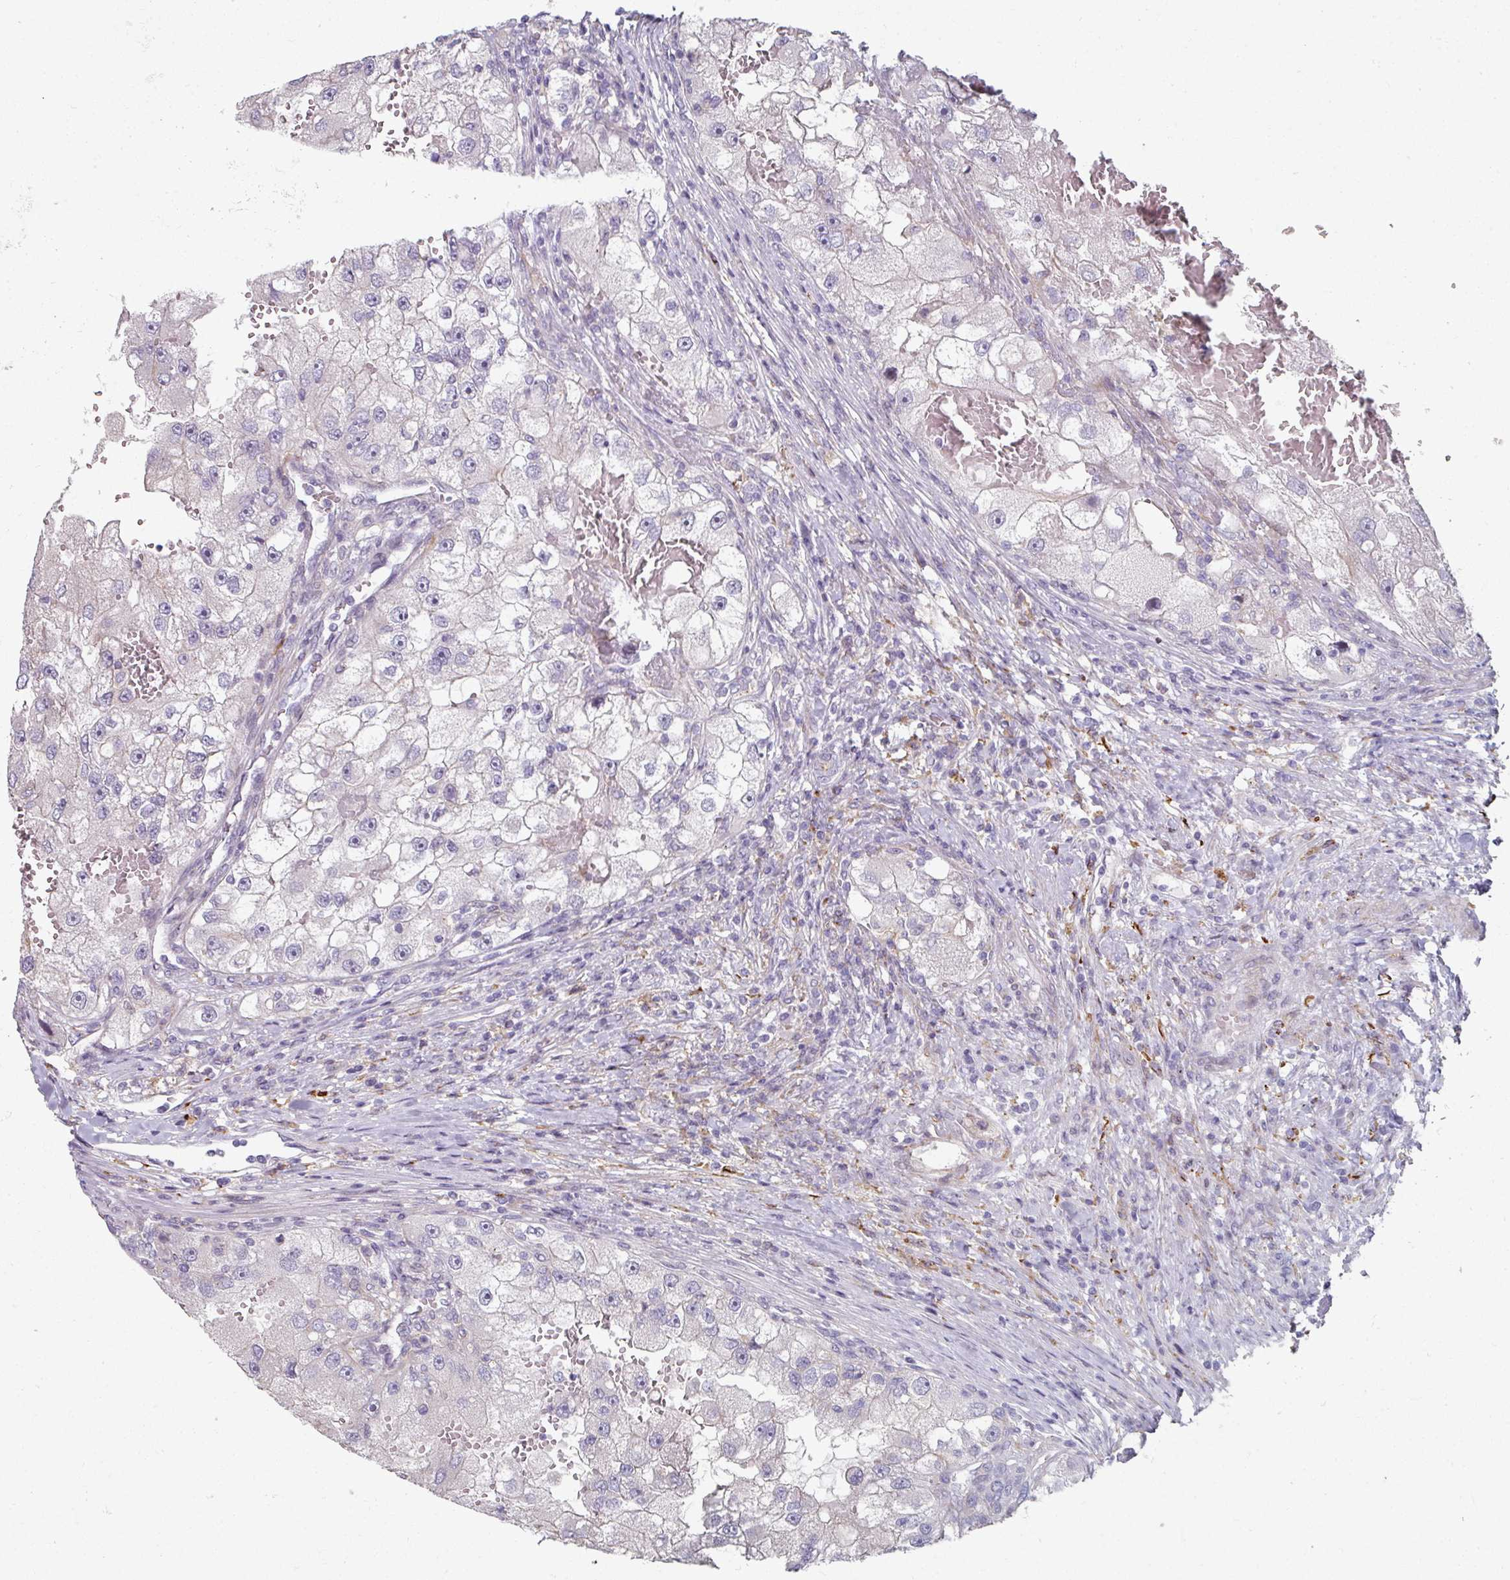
{"staining": {"intensity": "negative", "quantity": "none", "location": "none"}, "tissue": "renal cancer", "cell_type": "Tumor cells", "image_type": "cancer", "snomed": [{"axis": "morphology", "description": "Adenocarcinoma, NOS"}, {"axis": "topography", "description": "Kidney"}], "caption": "A micrograph of renal cancer stained for a protein shows no brown staining in tumor cells. The staining was performed using DAB to visualize the protein expression in brown, while the nuclei were stained in blue with hematoxylin (Magnification: 20x).", "gene": "WSB2", "patient": {"sex": "male", "age": 63}}